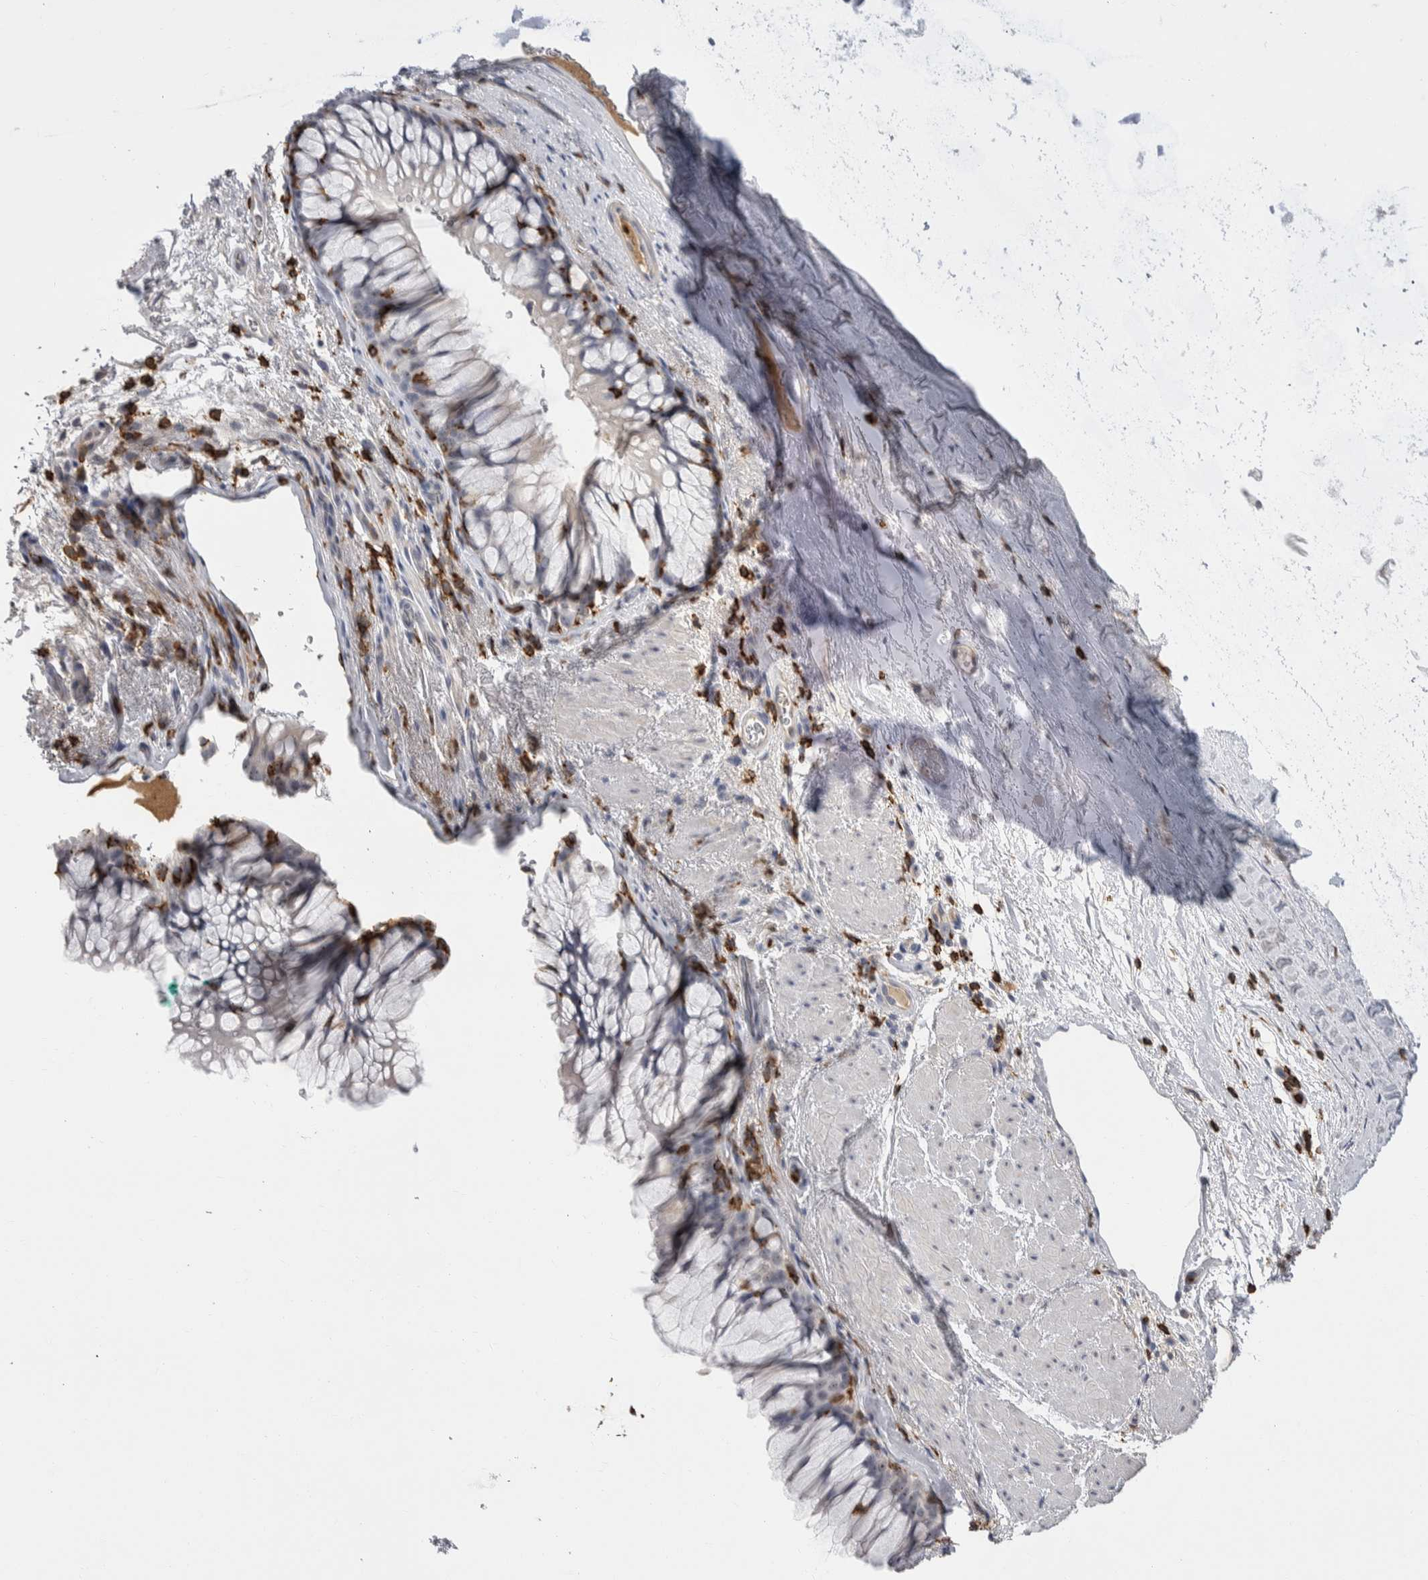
{"staining": {"intensity": "negative", "quantity": "none", "location": "none"}, "tissue": "bronchus", "cell_type": "Respiratory epithelial cells", "image_type": "normal", "snomed": [{"axis": "morphology", "description": "Normal tissue, NOS"}, {"axis": "topography", "description": "Cartilage tissue"}, {"axis": "topography", "description": "Bronchus"}], "caption": "Respiratory epithelial cells show no significant expression in benign bronchus. Nuclei are stained in blue.", "gene": "CEP295NL", "patient": {"sex": "female", "age": 53}}